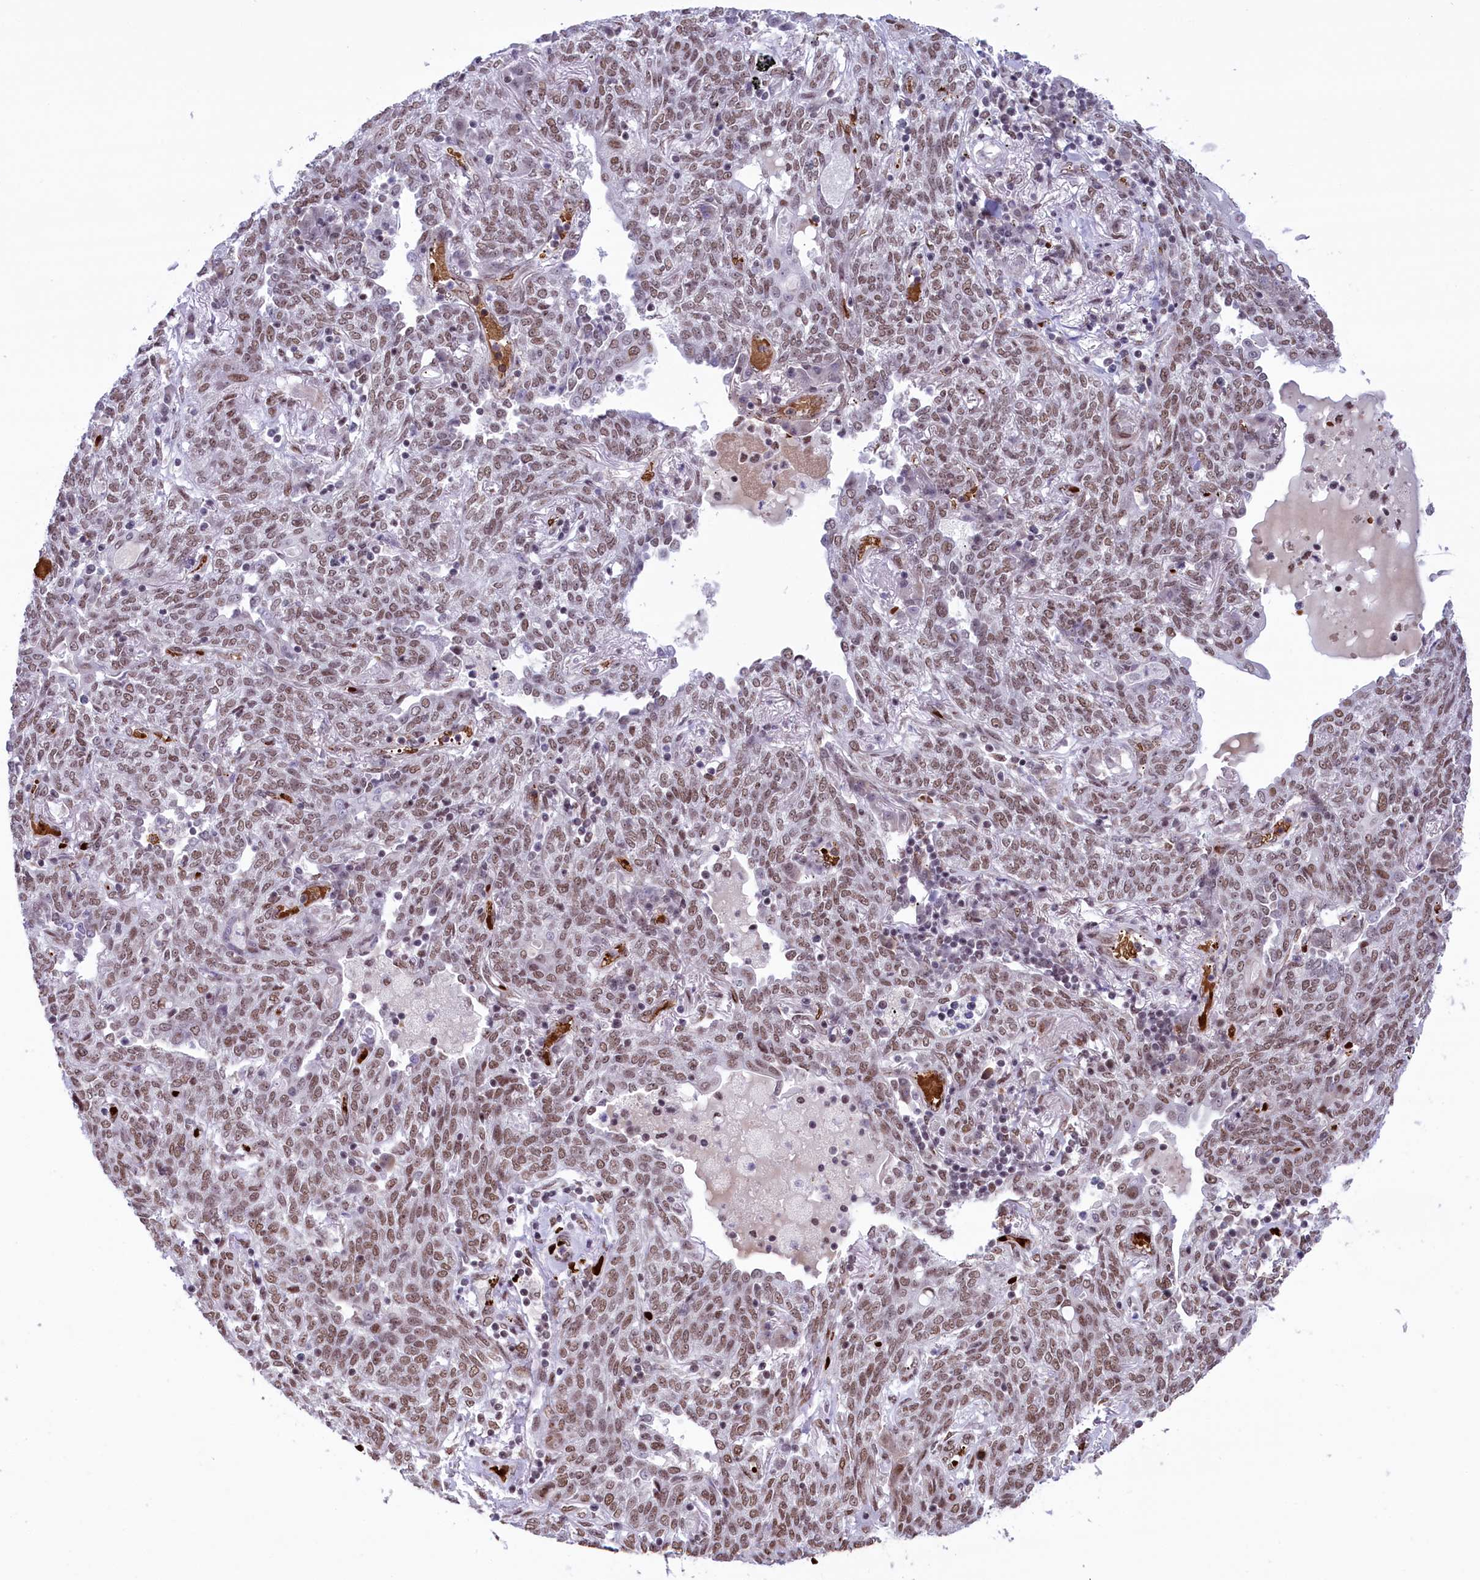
{"staining": {"intensity": "weak", "quantity": ">75%", "location": "nuclear"}, "tissue": "lung cancer", "cell_type": "Tumor cells", "image_type": "cancer", "snomed": [{"axis": "morphology", "description": "Squamous cell carcinoma, NOS"}, {"axis": "topography", "description": "Lung"}], "caption": "There is low levels of weak nuclear staining in tumor cells of lung cancer (squamous cell carcinoma), as demonstrated by immunohistochemical staining (brown color).", "gene": "MPHOSPH8", "patient": {"sex": "female", "age": 70}}